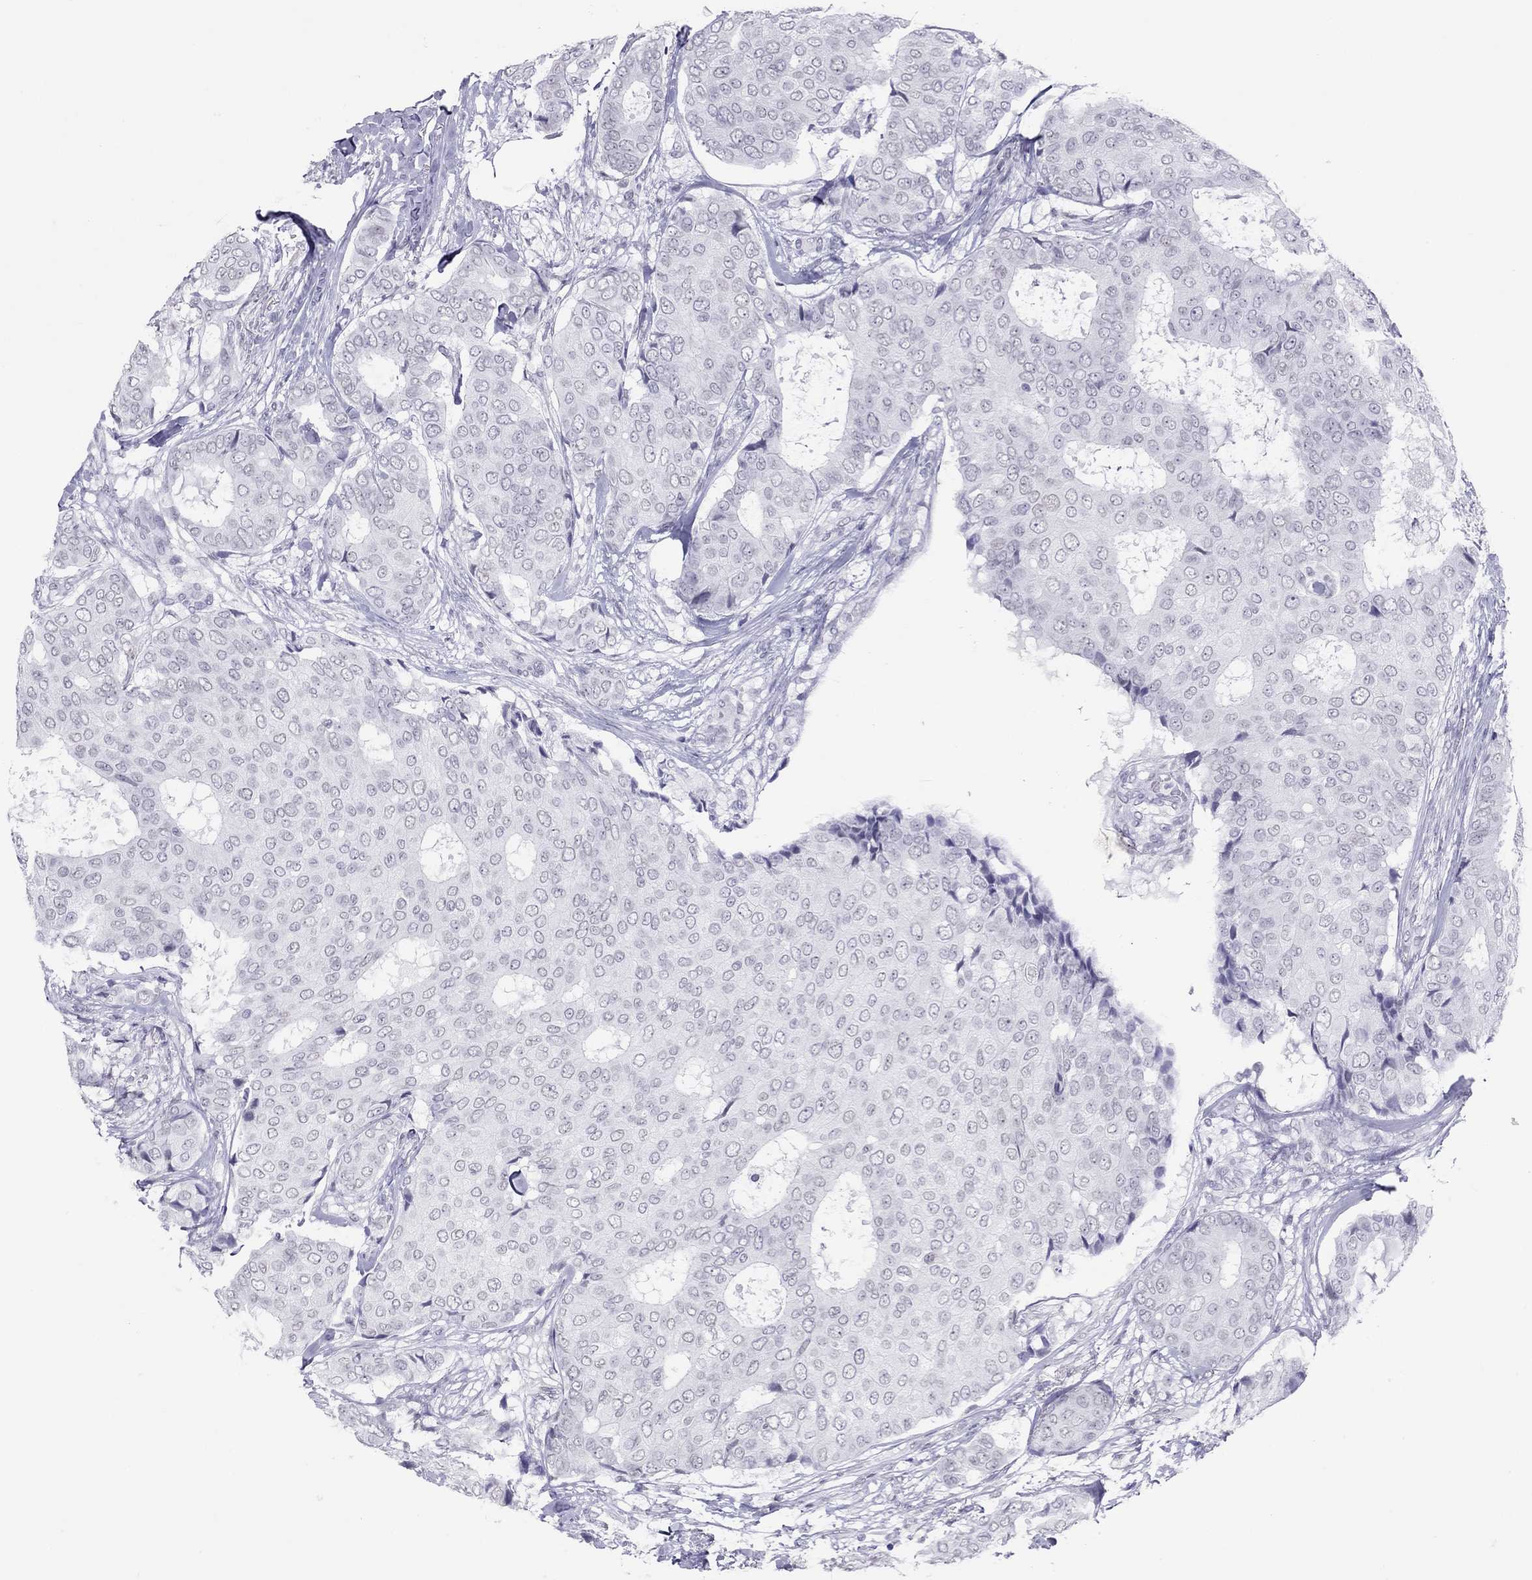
{"staining": {"intensity": "negative", "quantity": "none", "location": "none"}, "tissue": "breast cancer", "cell_type": "Tumor cells", "image_type": "cancer", "snomed": [{"axis": "morphology", "description": "Duct carcinoma"}, {"axis": "topography", "description": "Breast"}], "caption": "There is no significant positivity in tumor cells of breast cancer. (DAB (3,3'-diaminobenzidine) IHC visualized using brightfield microscopy, high magnification).", "gene": "JHY", "patient": {"sex": "female", "age": 75}}